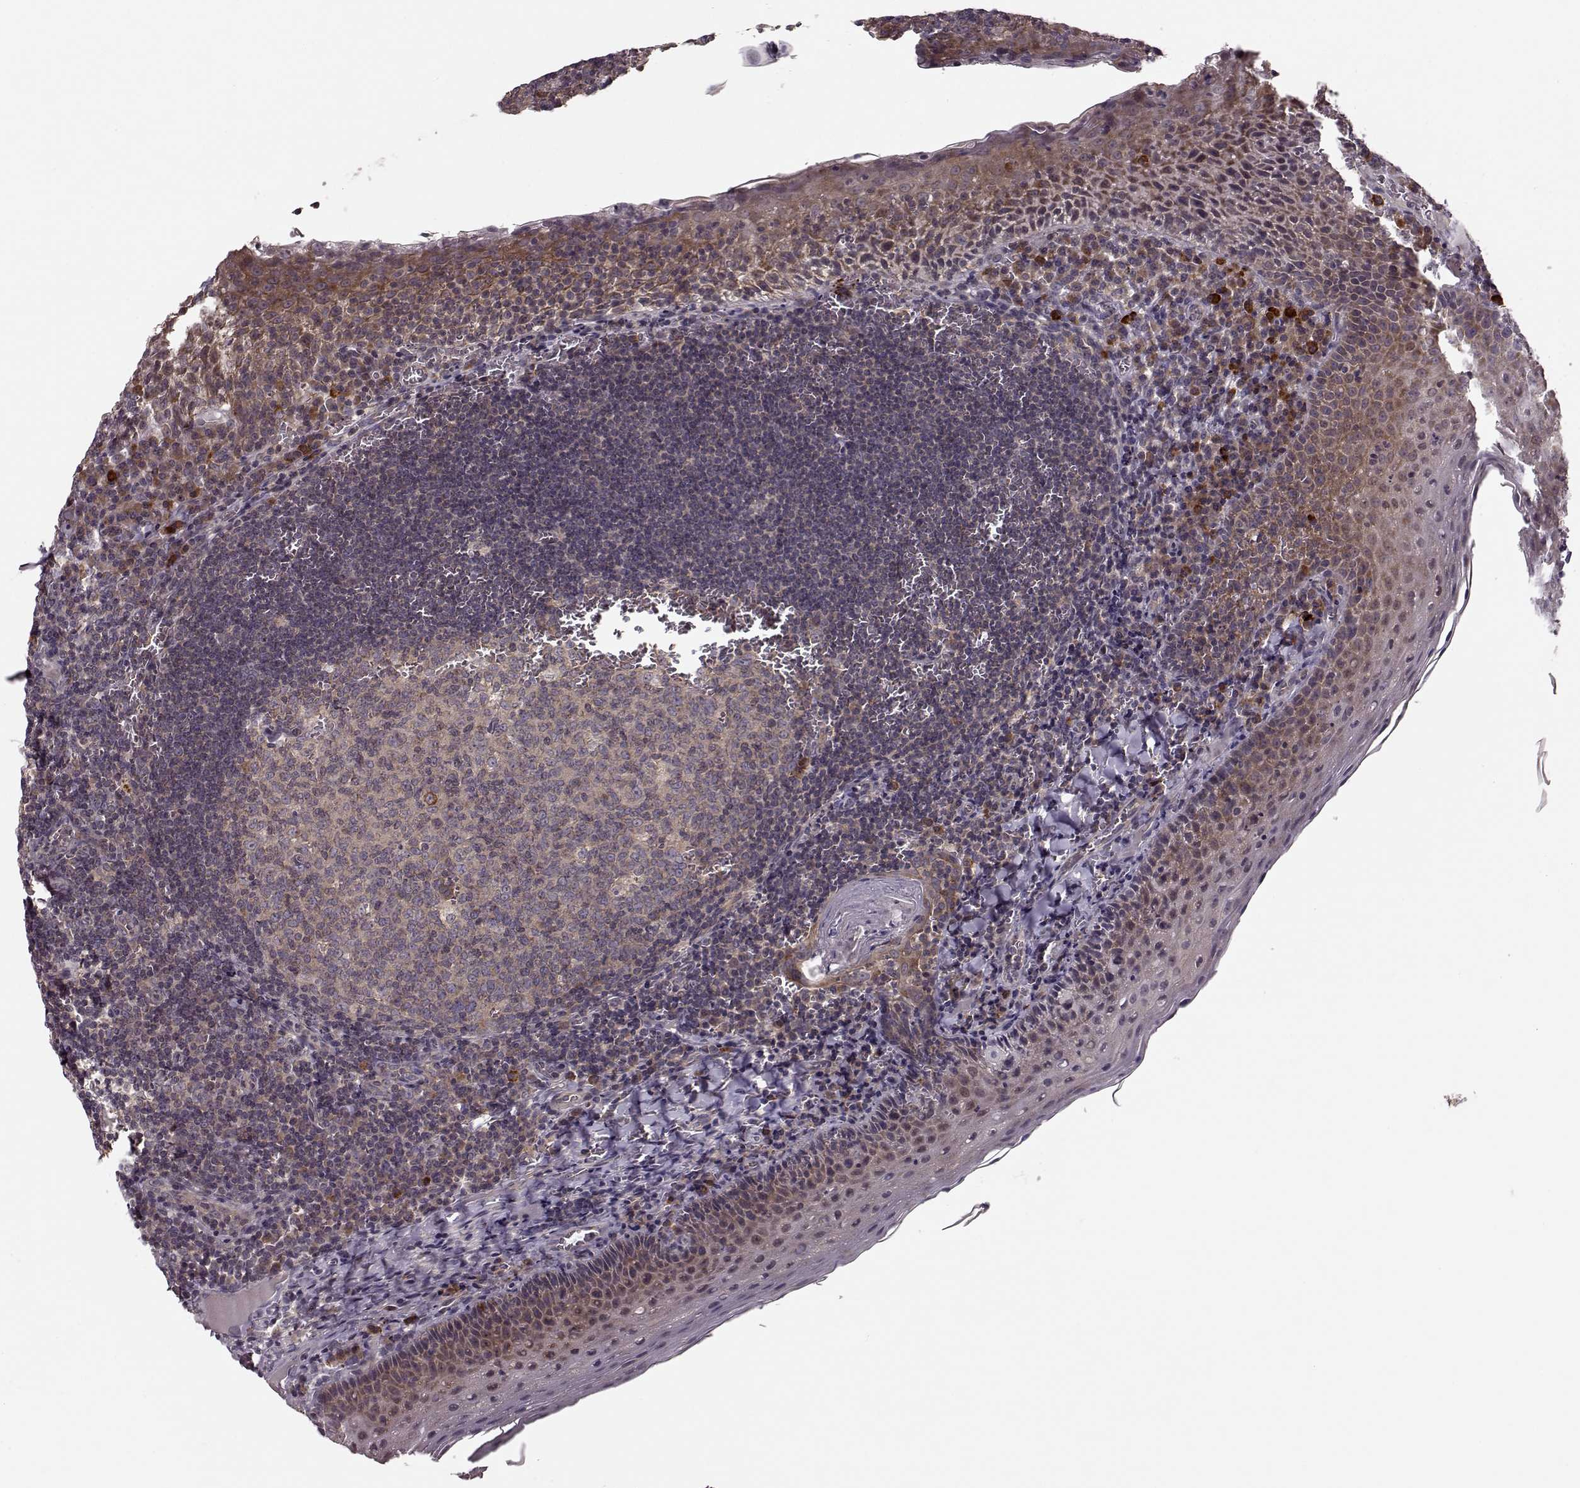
{"staining": {"intensity": "weak", "quantity": "<25%", "location": "cytoplasmic/membranous"}, "tissue": "tonsil", "cell_type": "Germinal center cells", "image_type": "normal", "snomed": [{"axis": "morphology", "description": "Normal tissue, NOS"}, {"axis": "morphology", "description": "Inflammation, NOS"}, {"axis": "topography", "description": "Tonsil"}], "caption": "Immunohistochemistry (IHC) micrograph of normal tonsil stained for a protein (brown), which displays no expression in germinal center cells.", "gene": "SLAIN2", "patient": {"sex": "female", "age": 31}}